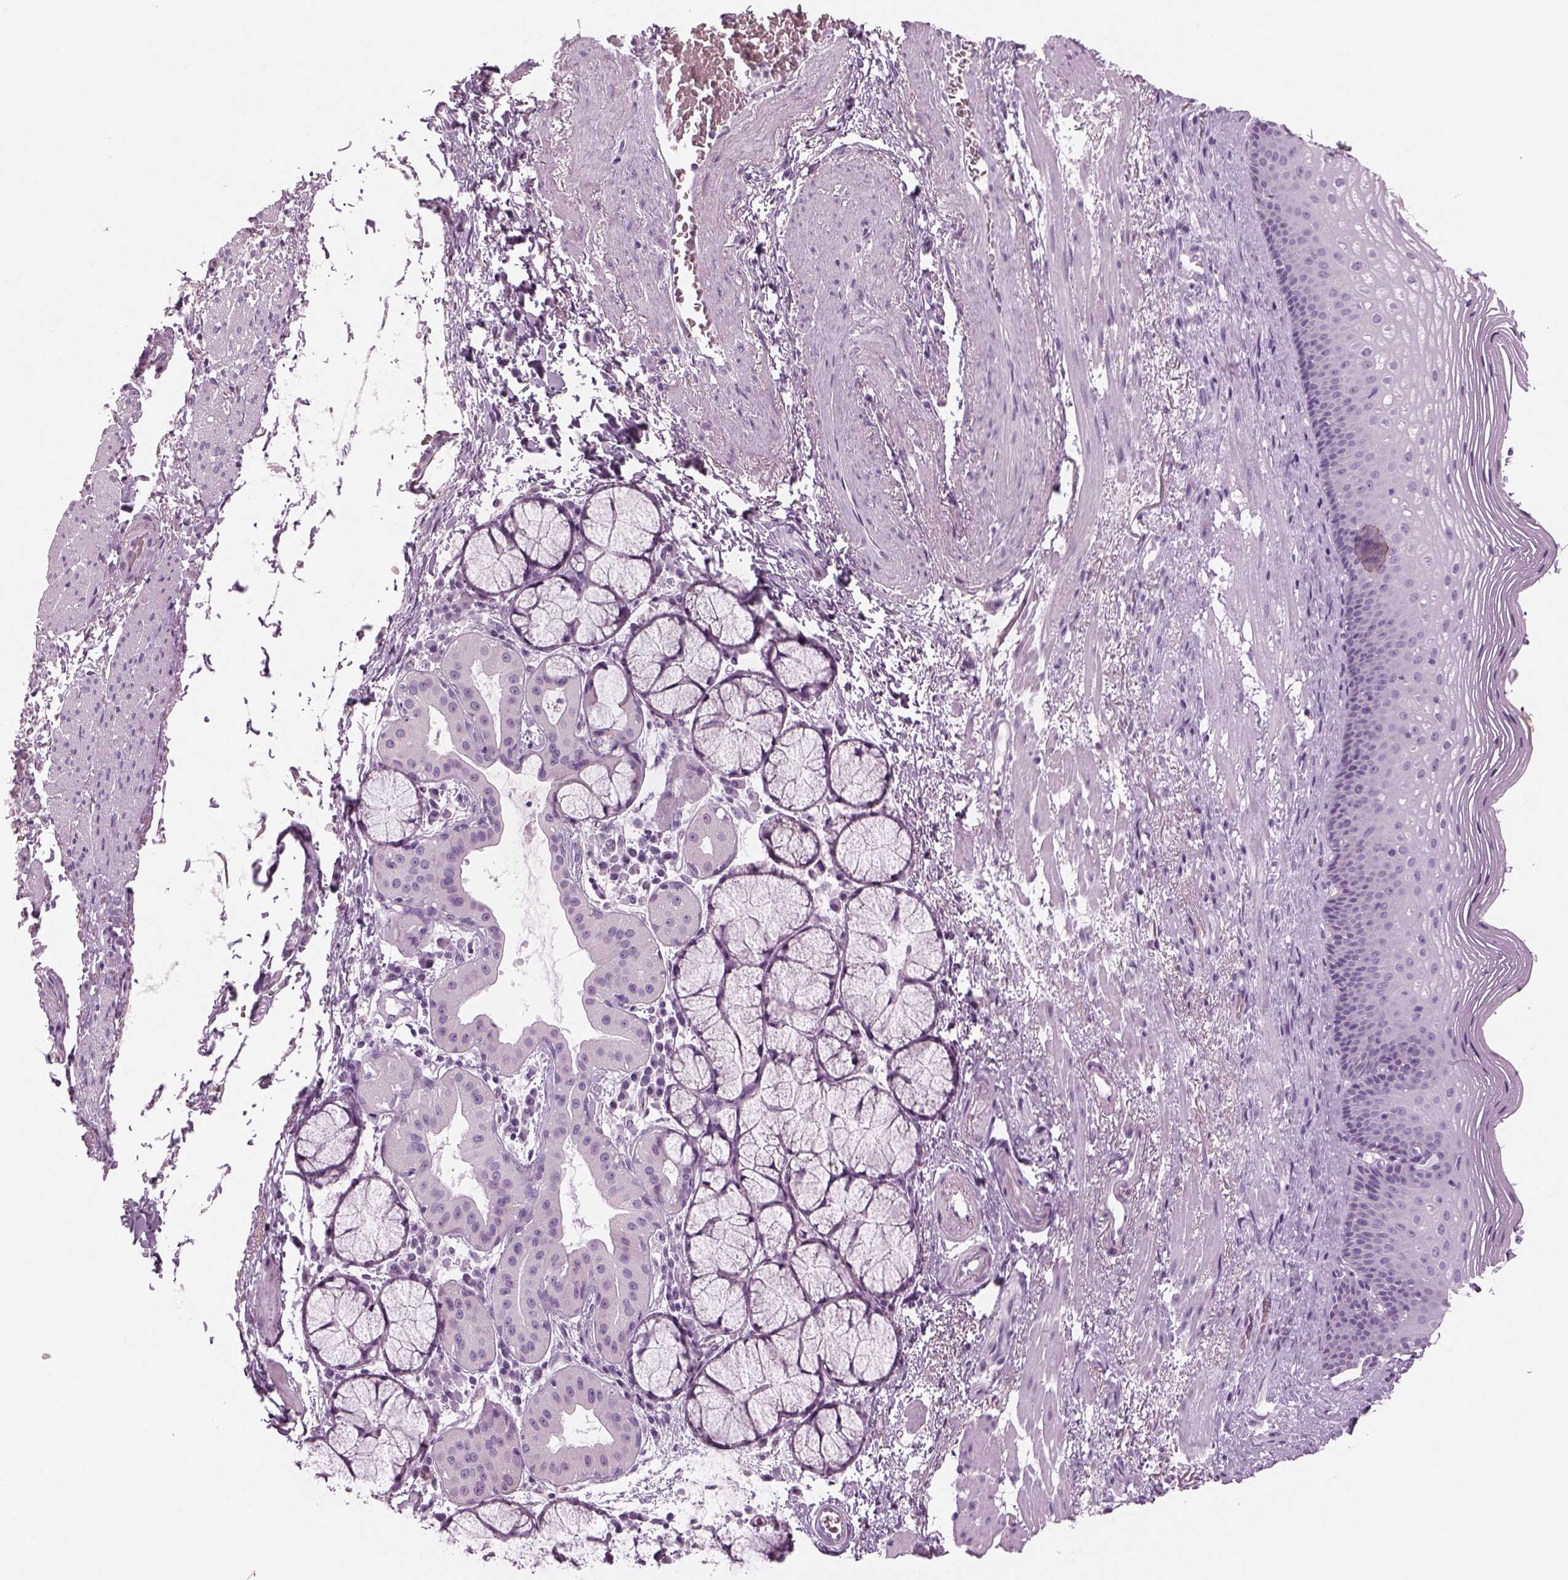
{"staining": {"intensity": "negative", "quantity": "none", "location": "none"}, "tissue": "esophagus", "cell_type": "Squamous epithelial cells", "image_type": "normal", "snomed": [{"axis": "morphology", "description": "Normal tissue, NOS"}, {"axis": "topography", "description": "Esophagus"}], "caption": "Immunohistochemistry (IHC) of benign human esophagus exhibits no positivity in squamous epithelial cells. (DAB immunohistochemistry (IHC), high magnification).", "gene": "SAG", "patient": {"sex": "male", "age": 76}}